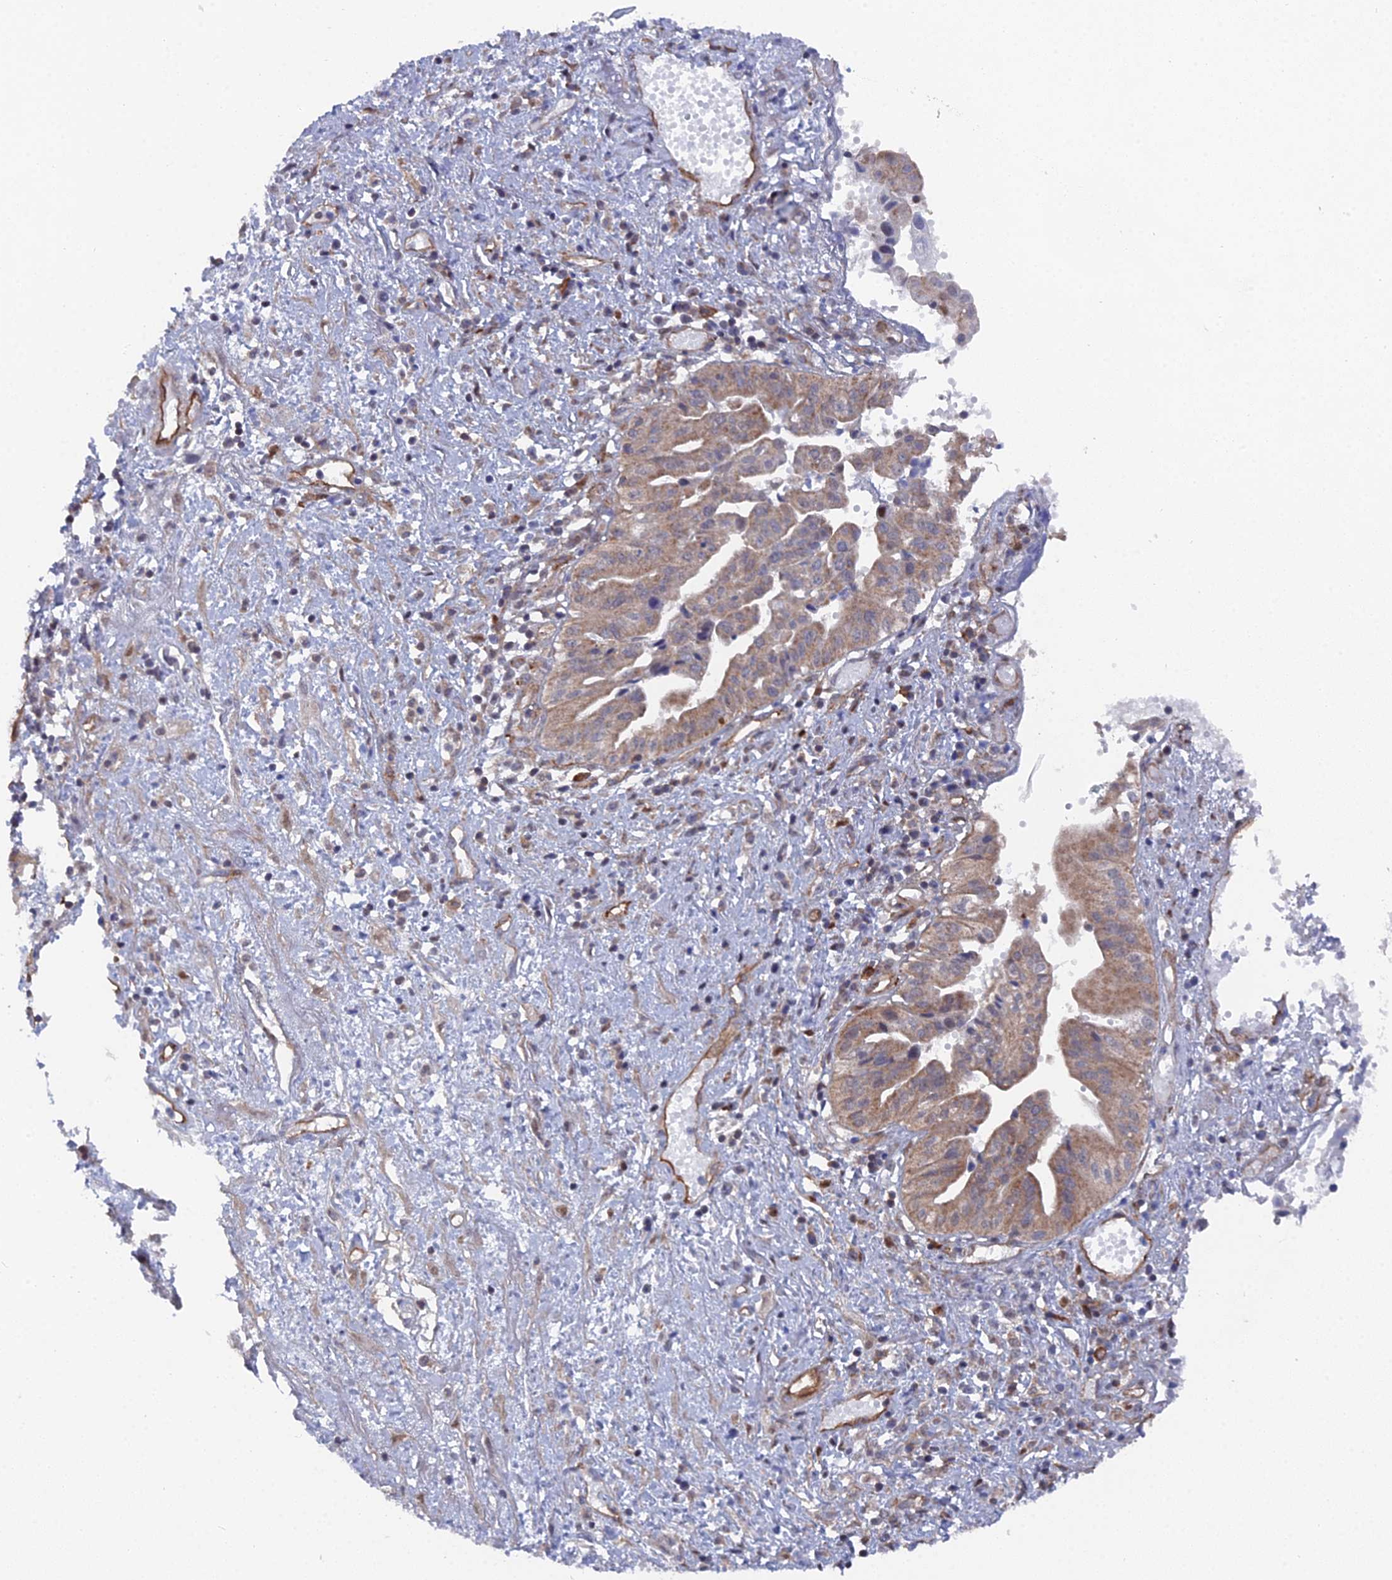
{"staining": {"intensity": "moderate", "quantity": "<25%", "location": "cytoplasmic/membranous"}, "tissue": "pancreatic cancer", "cell_type": "Tumor cells", "image_type": "cancer", "snomed": [{"axis": "morphology", "description": "Adenocarcinoma, NOS"}, {"axis": "topography", "description": "Pancreas"}], "caption": "Pancreatic cancer stained with a protein marker displays moderate staining in tumor cells.", "gene": "UNC5D", "patient": {"sex": "female", "age": 50}}